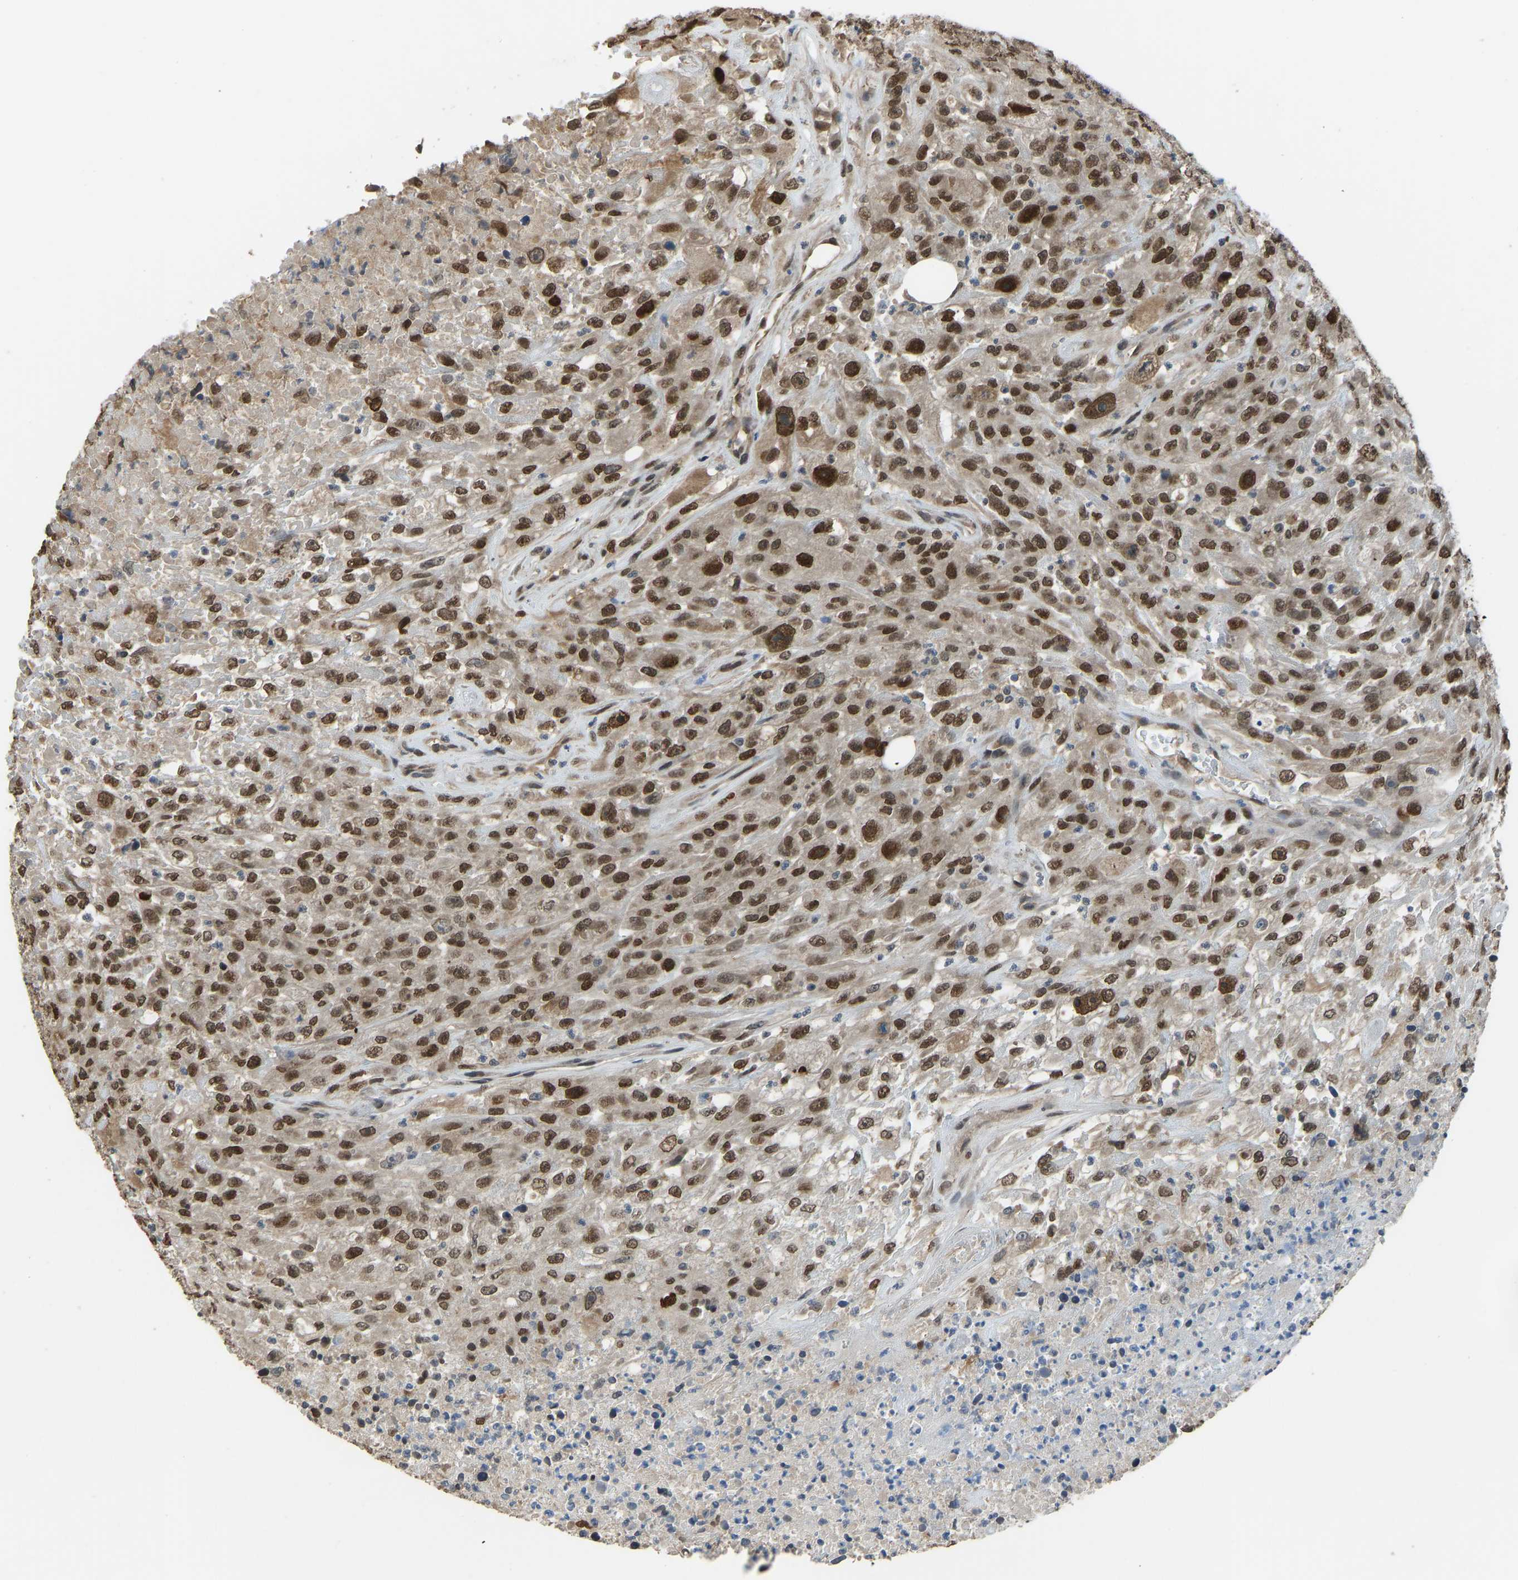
{"staining": {"intensity": "strong", "quantity": ">75%", "location": "cytoplasmic/membranous,nuclear"}, "tissue": "urothelial cancer", "cell_type": "Tumor cells", "image_type": "cancer", "snomed": [{"axis": "morphology", "description": "Urothelial carcinoma, High grade"}, {"axis": "topography", "description": "Urinary bladder"}], "caption": "There is high levels of strong cytoplasmic/membranous and nuclear staining in tumor cells of high-grade urothelial carcinoma, as demonstrated by immunohistochemical staining (brown color).", "gene": "KPNA6", "patient": {"sex": "male", "age": 46}}